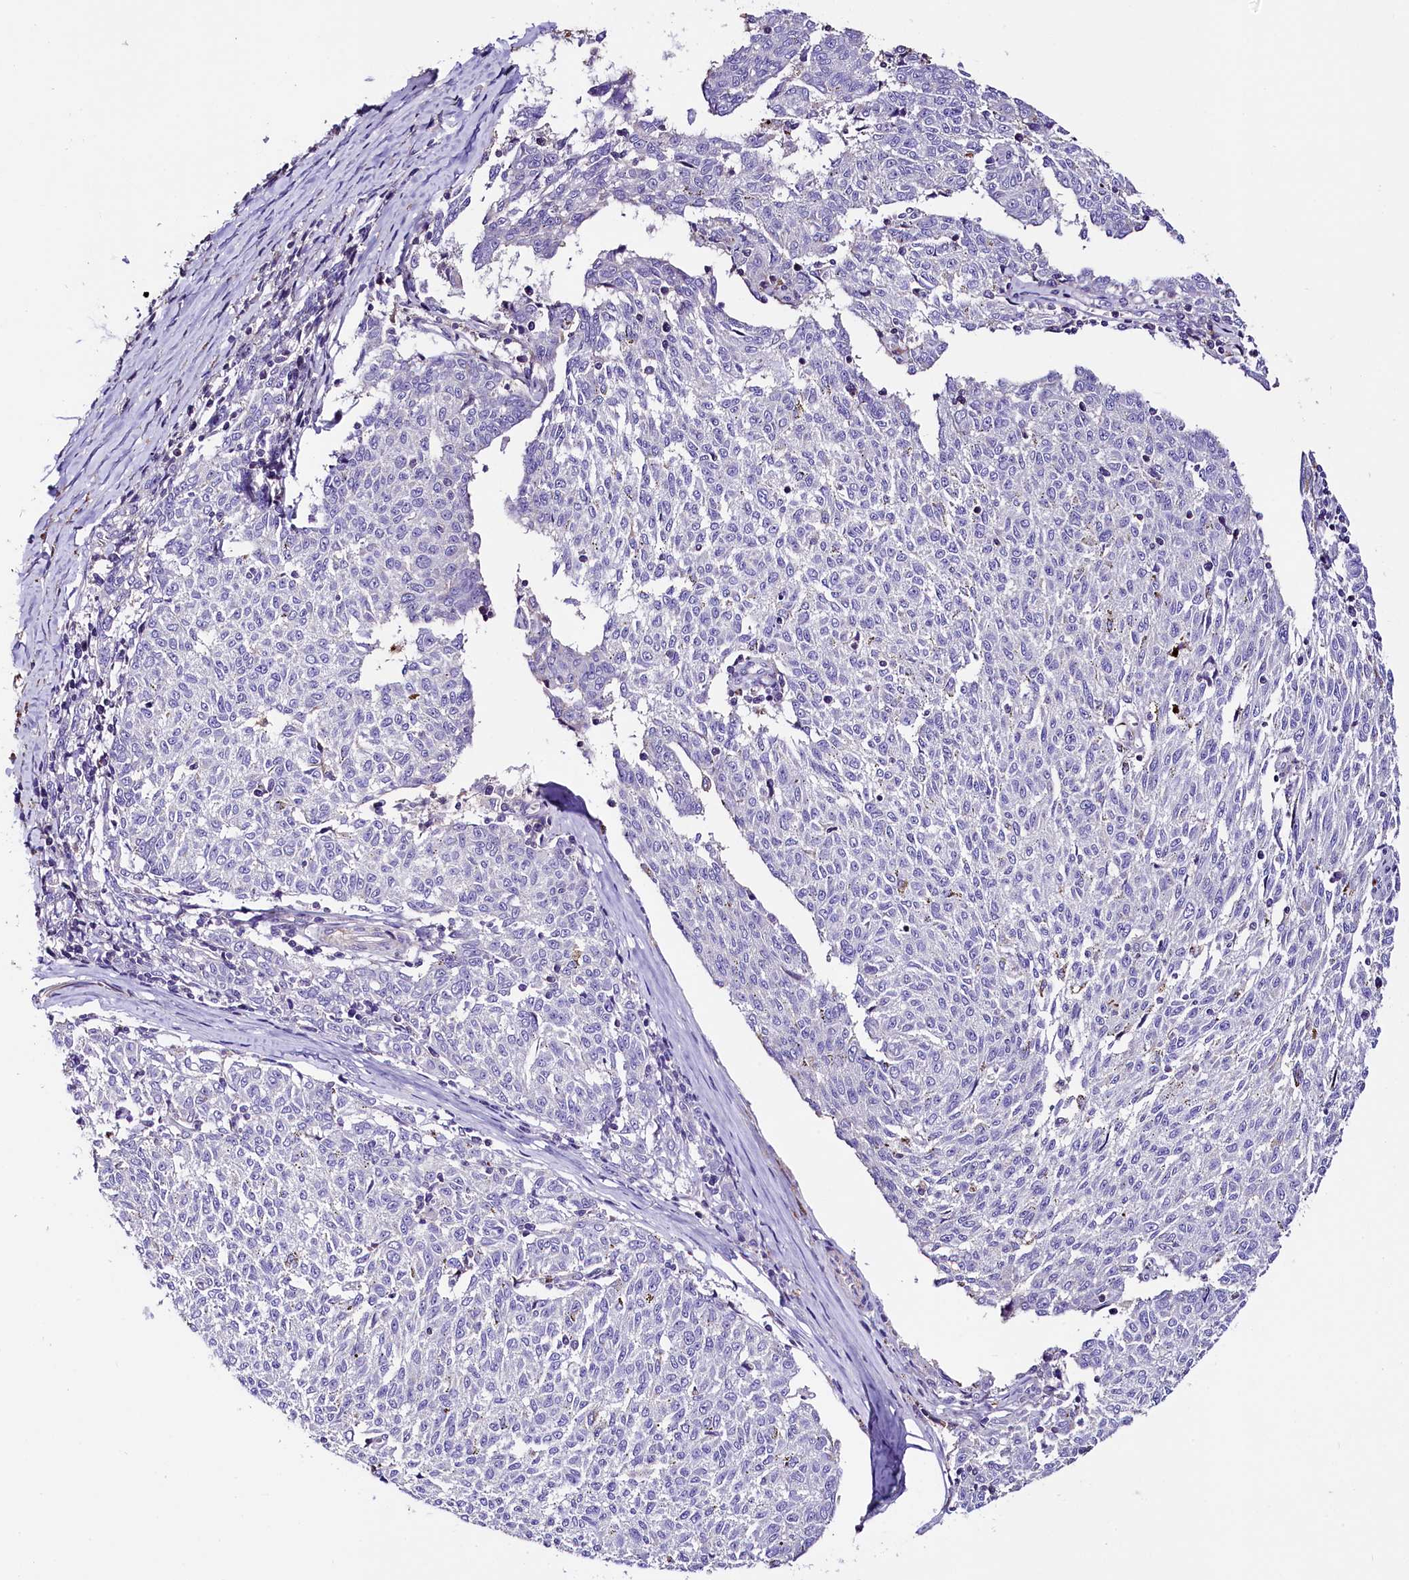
{"staining": {"intensity": "negative", "quantity": "none", "location": "none"}, "tissue": "melanoma", "cell_type": "Tumor cells", "image_type": "cancer", "snomed": [{"axis": "morphology", "description": "Malignant melanoma, NOS"}, {"axis": "topography", "description": "Skin"}], "caption": "Tumor cells show no significant staining in melanoma.", "gene": "MEX3B", "patient": {"sex": "female", "age": 72}}